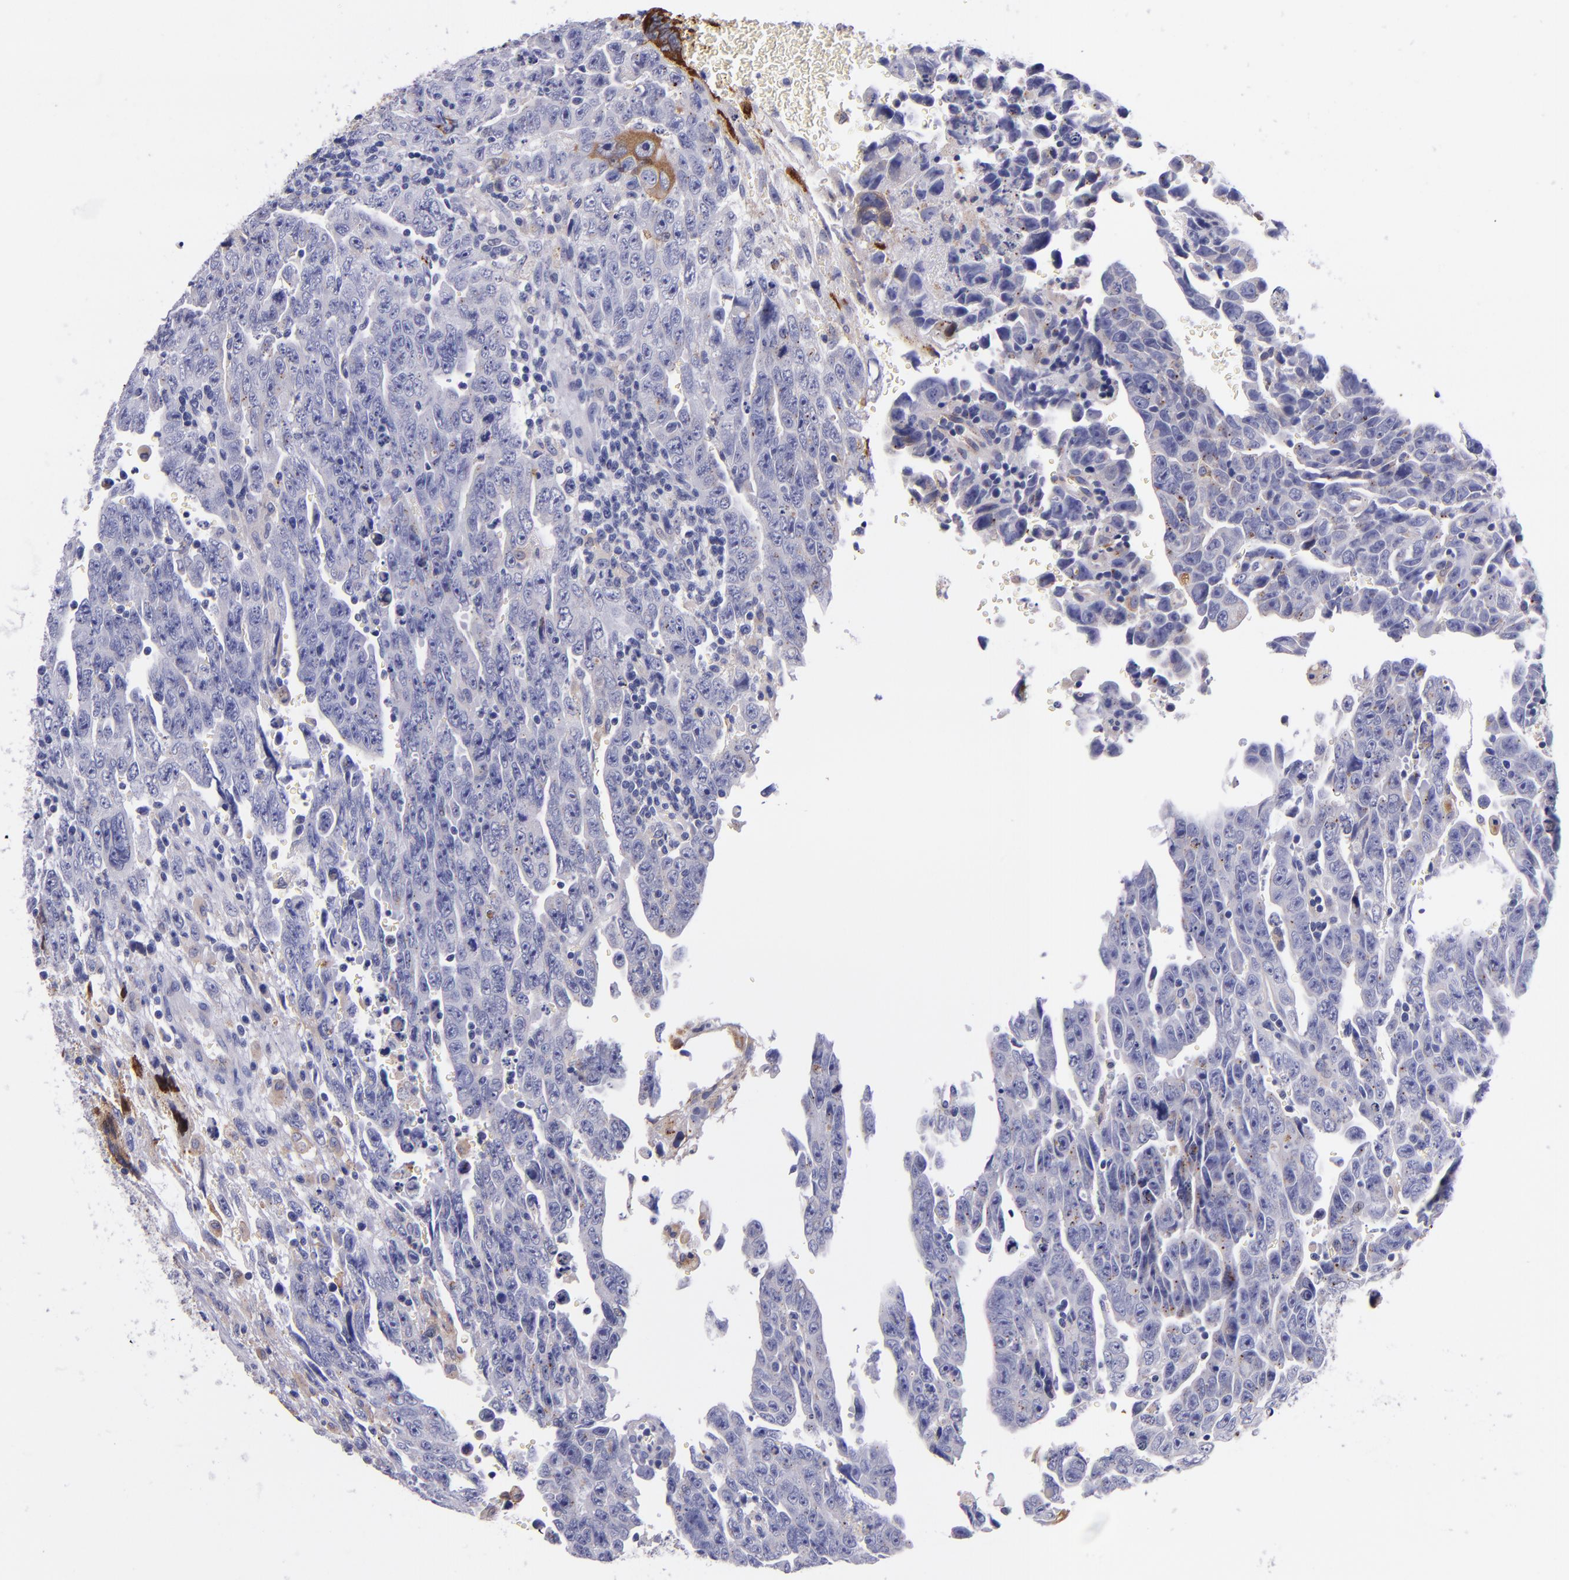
{"staining": {"intensity": "strong", "quantity": "<25%", "location": "cytoplasmic/membranous"}, "tissue": "testis cancer", "cell_type": "Tumor cells", "image_type": "cancer", "snomed": [{"axis": "morphology", "description": "Carcinoma, Embryonal, NOS"}, {"axis": "topography", "description": "Testis"}], "caption": "Protein staining demonstrates strong cytoplasmic/membranous staining in approximately <25% of tumor cells in testis cancer. The staining is performed using DAB brown chromogen to label protein expression. The nuclei are counter-stained blue using hematoxylin.", "gene": "IVL", "patient": {"sex": "male", "age": 28}}